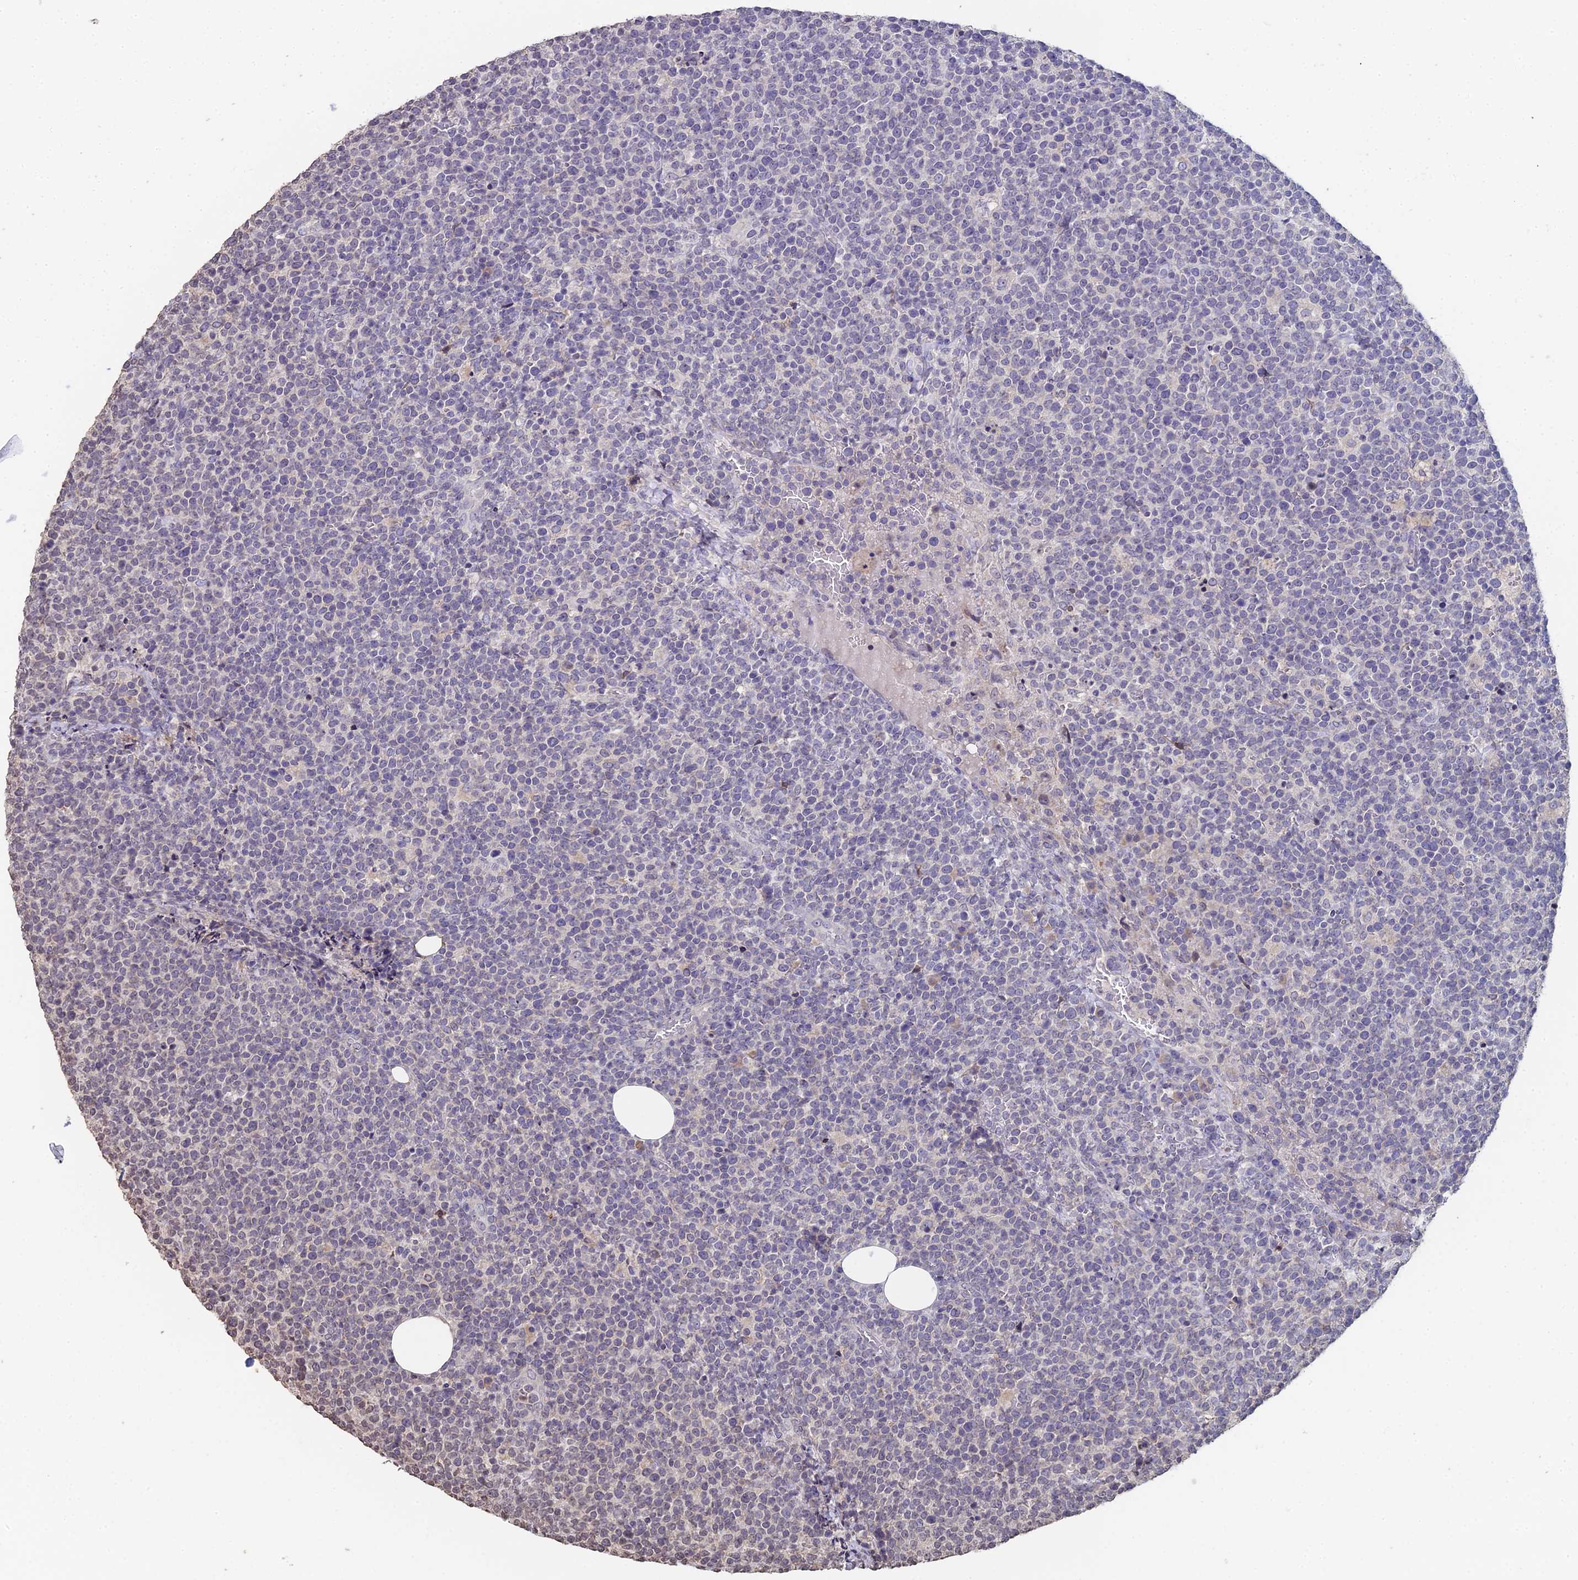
{"staining": {"intensity": "negative", "quantity": "none", "location": "none"}, "tissue": "lymphoma", "cell_type": "Tumor cells", "image_type": "cancer", "snomed": [{"axis": "morphology", "description": "Malignant lymphoma, non-Hodgkin's type, High grade"}, {"axis": "topography", "description": "Lymph node"}], "caption": "An image of human malignant lymphoma, non-Hodgkin's type (high-grade) is negative for staining in tumor cells. Nuclei are stained in blue.", "gene": "PRR22", "patient": {"sex": "male", "age": 61}}